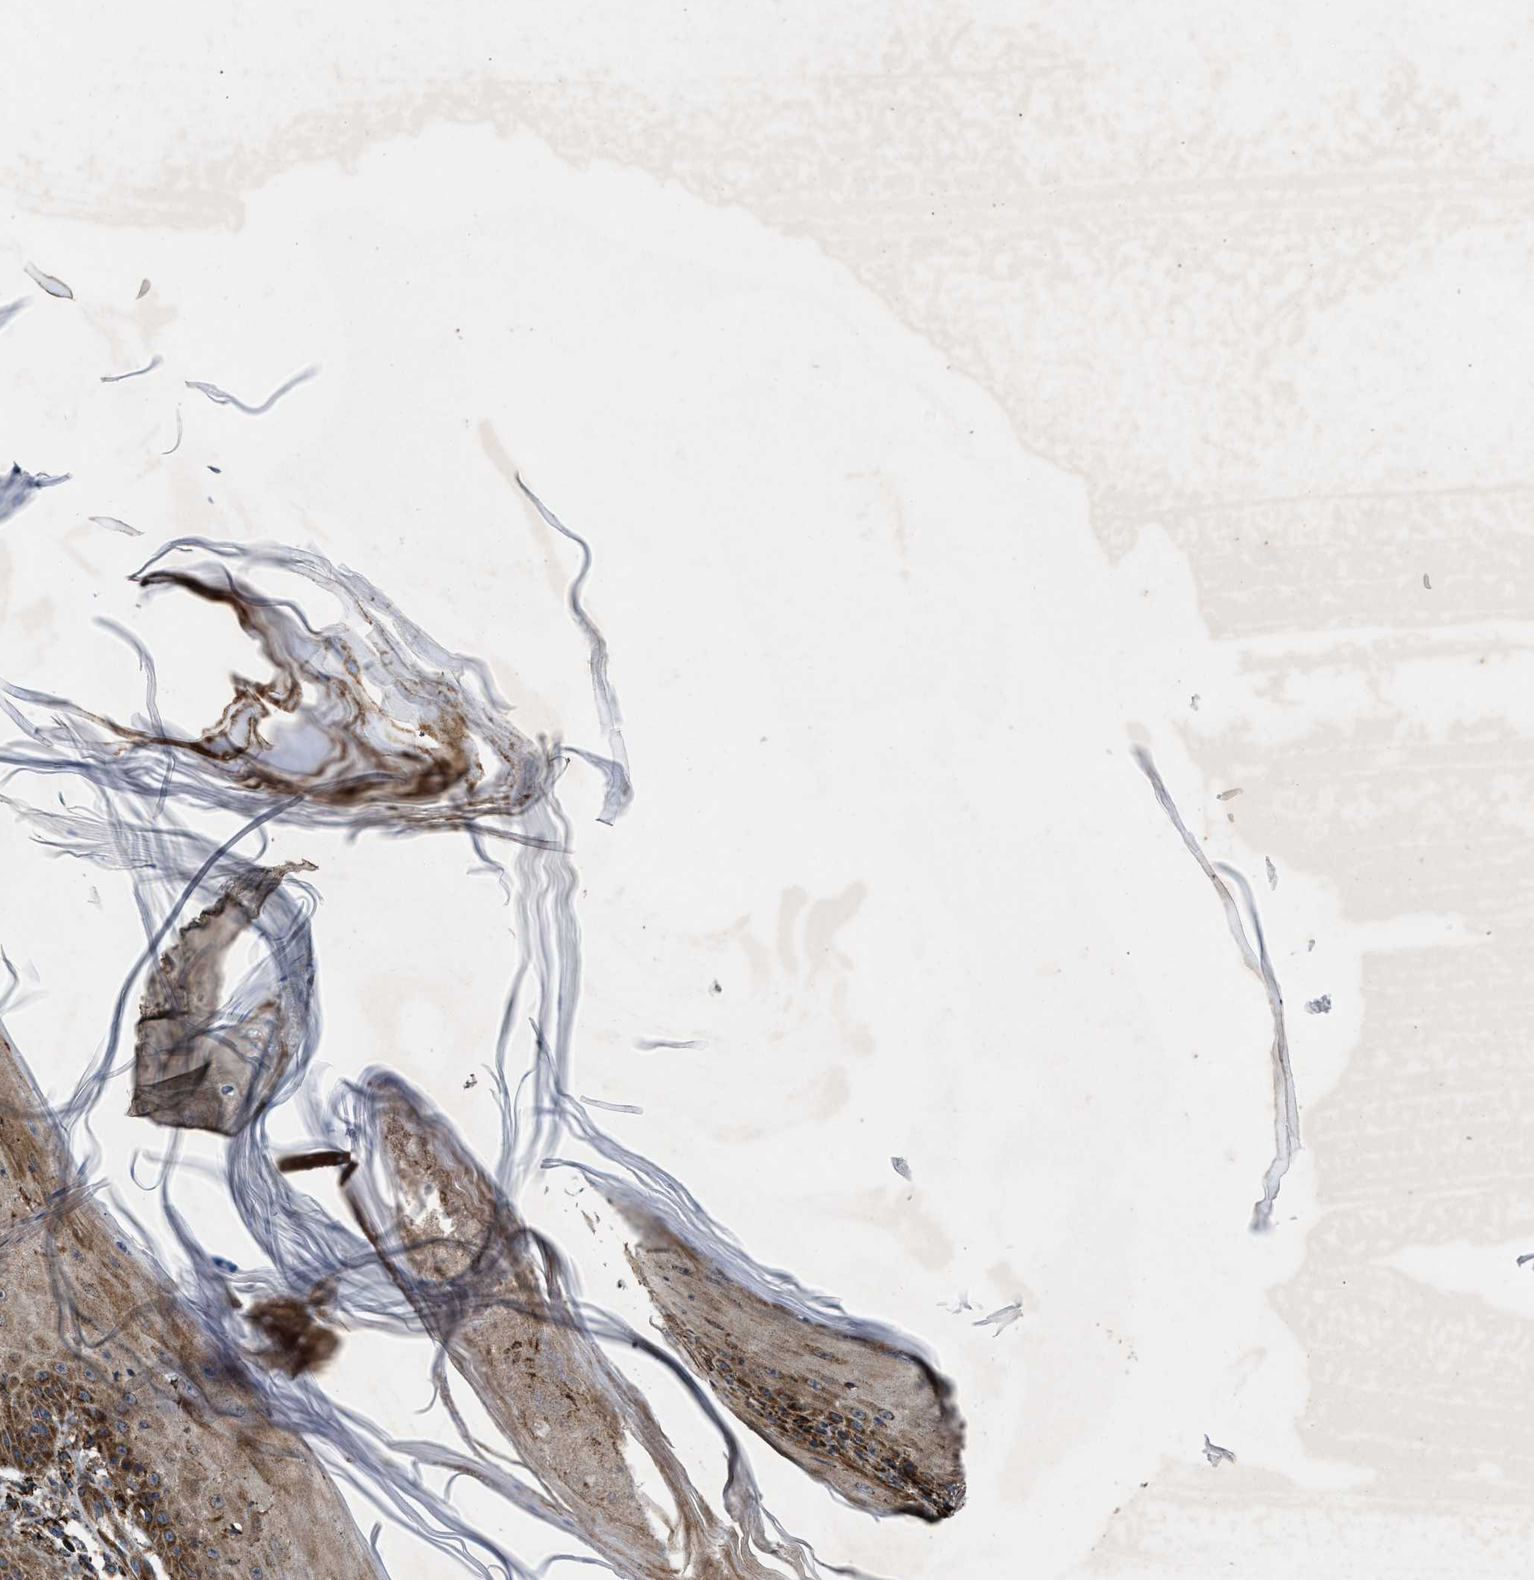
{"staining": {"intensity": "strong", "quantity": ">75%", "location": "cytoplasmic/membranous"}, "tissue": "skin cancer", "cell_type": "Tumor cells", "image_type": "cancer", "snomed": [{"axis": "morphology", "description": "Squamous cell carcinoma, NOS"}, {"axis": "topography", "description": "Skin"}], "caption": "Approximately >75% of tumor cells in human skin cancer (squamous cell carcinoma) display strong cytoplasmic/membranous protein positivity as visualized by brown immunohistochemical staining.", "gene": "PER3", "patient": {"sex": "female", "age": 73}}